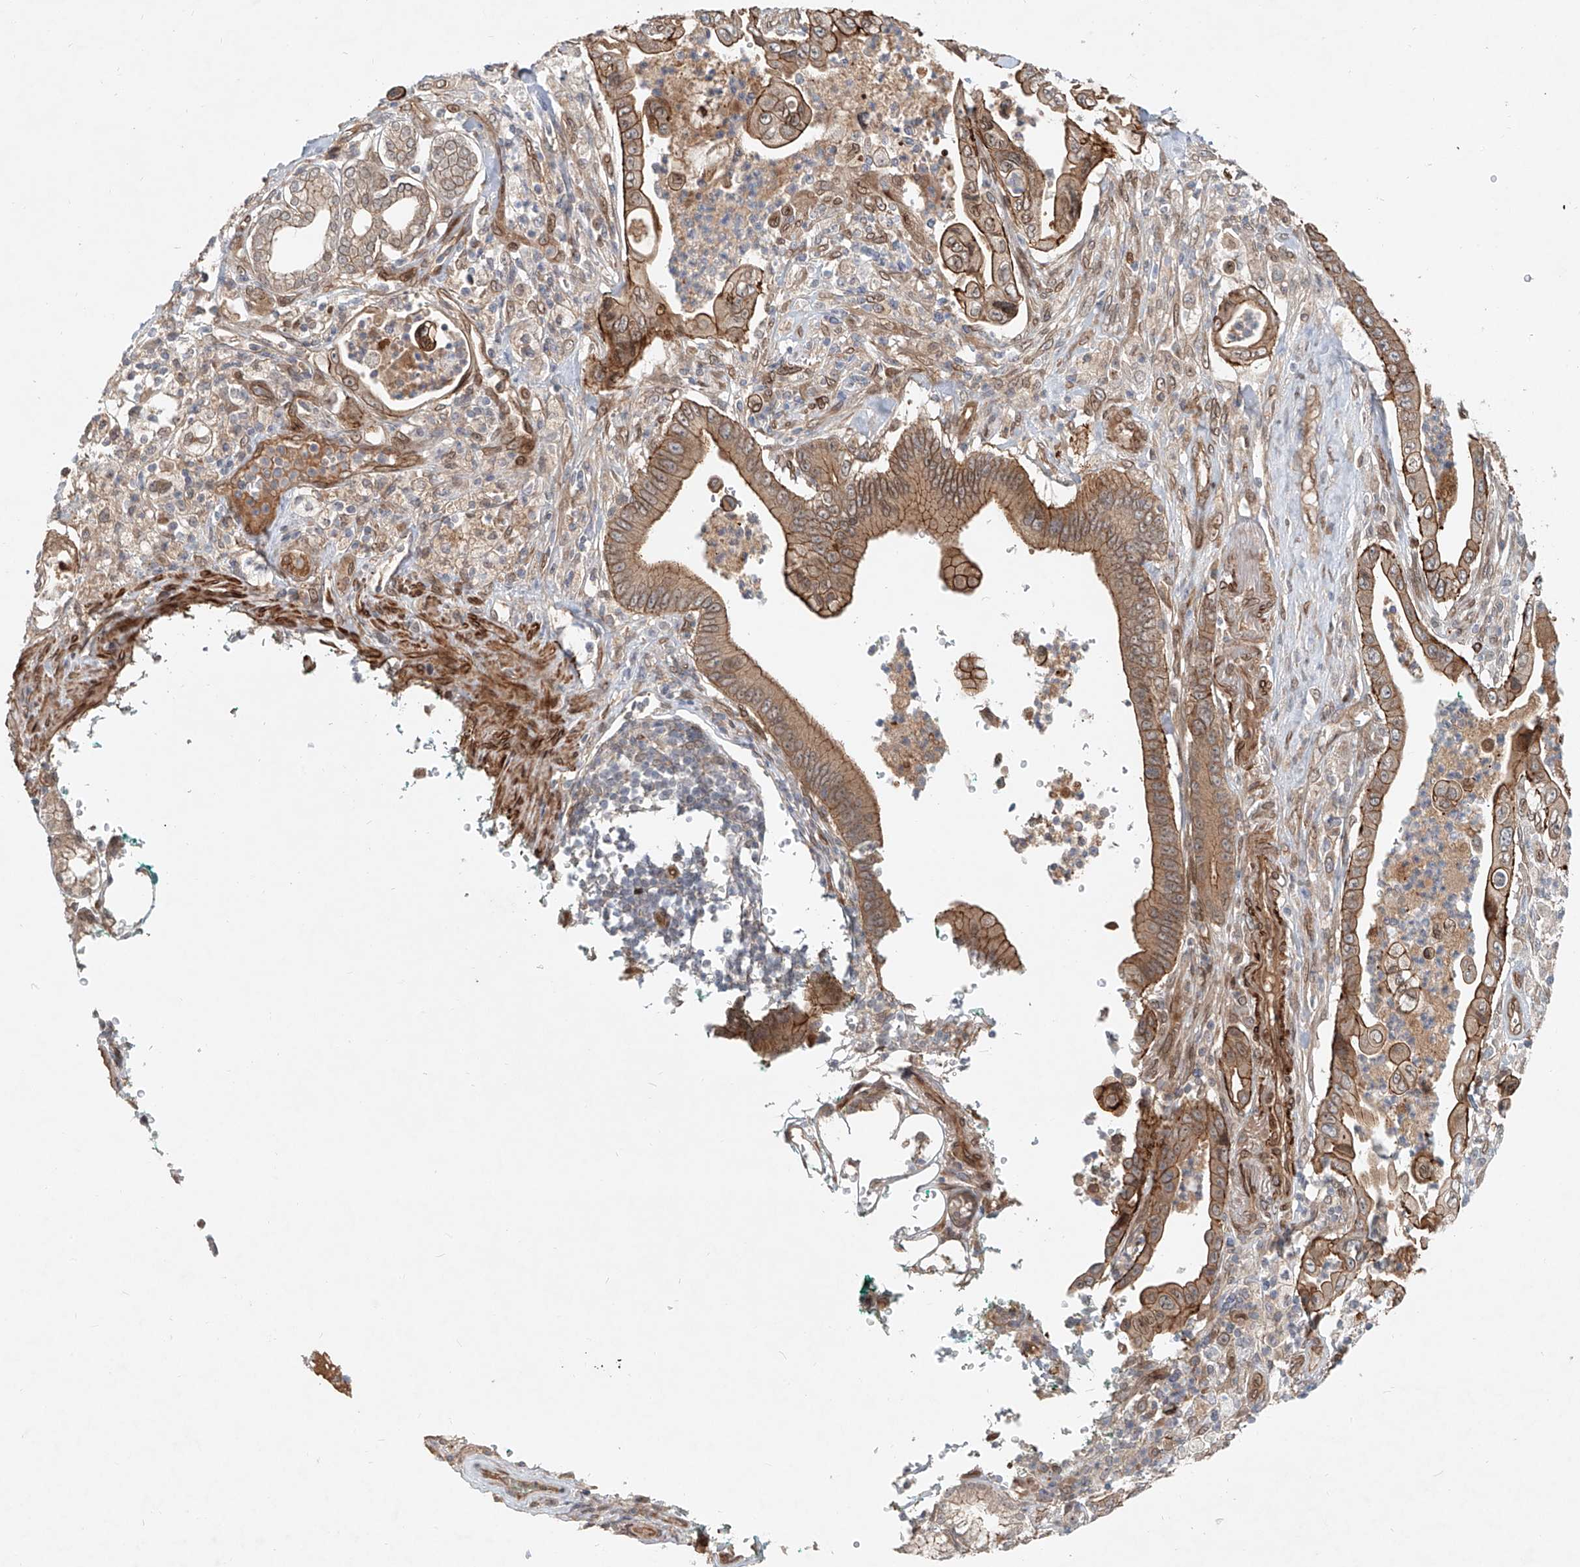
{"staining": {"intensity": "moderate", "quantity": ">75%", "location": "cytoplasmic/membranous"}, "tissue": "pancreatic cancer", "cell_type": "Tumor cells", "image_type": "cancer", "snomed": [{"axis": "morphology", "description": "Adenocarcinoma, NOS"}, {"axis": "topography", "description": "Pancreas"}], "caption": "Approximately >75% of tumor cells in pancreatic cancer (adenocarcinoma) show moderate cytoplasmic/membranous protein staining as visualized by brown immunohistochemical staining.", "gene": "SASH1", "patient": {"sex": "male", "age": 78}}